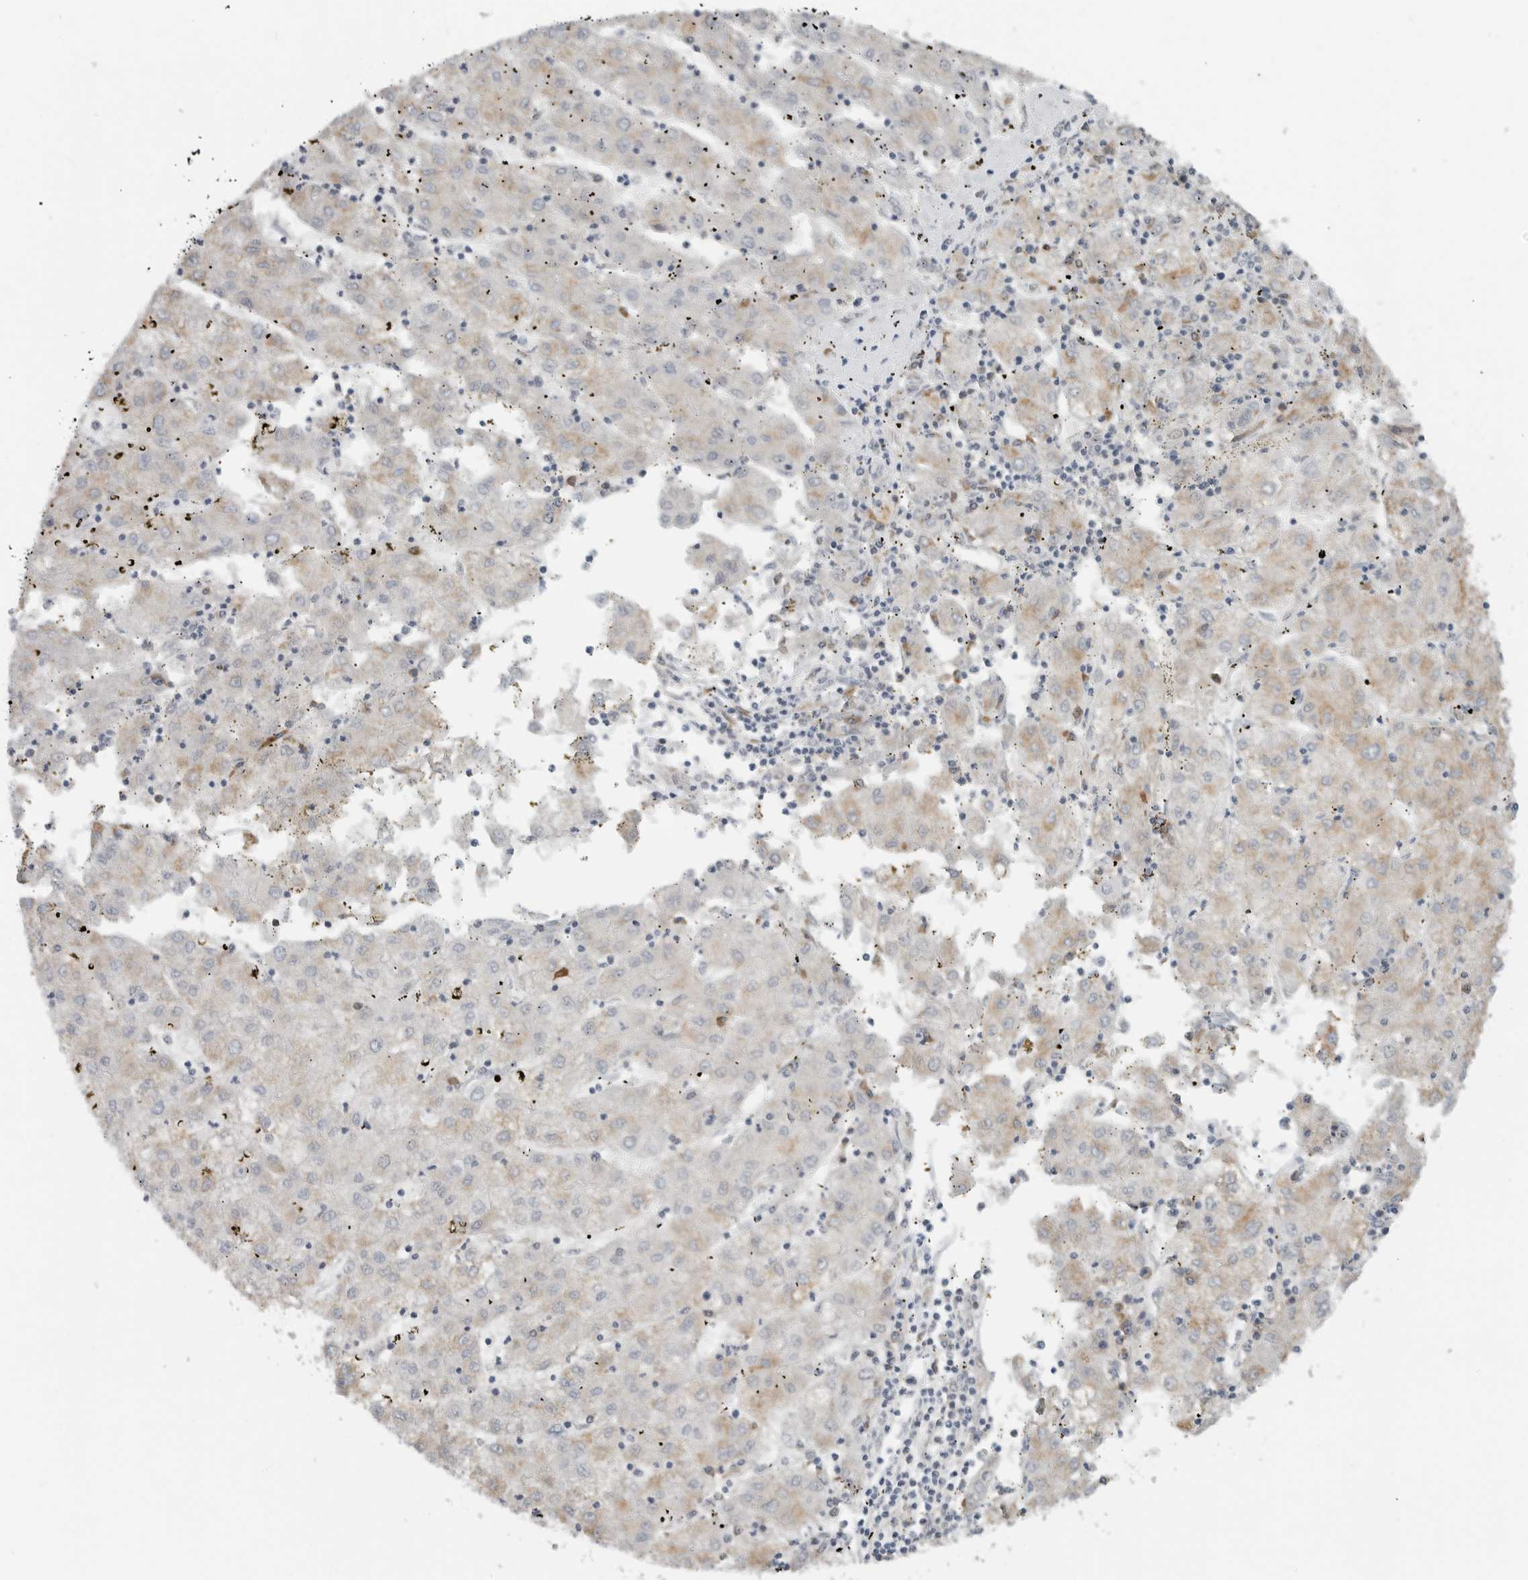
{"staining": {"intensity": "moderate", "quantity": "<25%", "location": "cytoplasmic/membranous"}, "tissue": "liver cancer", "cell_type": "Tumor cells", "image_type": "cancer", "snomed": [{"axis": "morphology", "description": "Carcinoma, Hepatocellular, NOS"}, {"axis": "topography", "description": "Liver"}], "caption": "IHC histopathology image of human liver cancer (hepatocellular carcinoma) stained for a protein (brown), which exhibits low levels of moderate cytoplasmic/membranous positivity in approximately <25% of tumor cells.", "gene": "IL12RB2", "patient": {"sex": "male", "age": 72}}